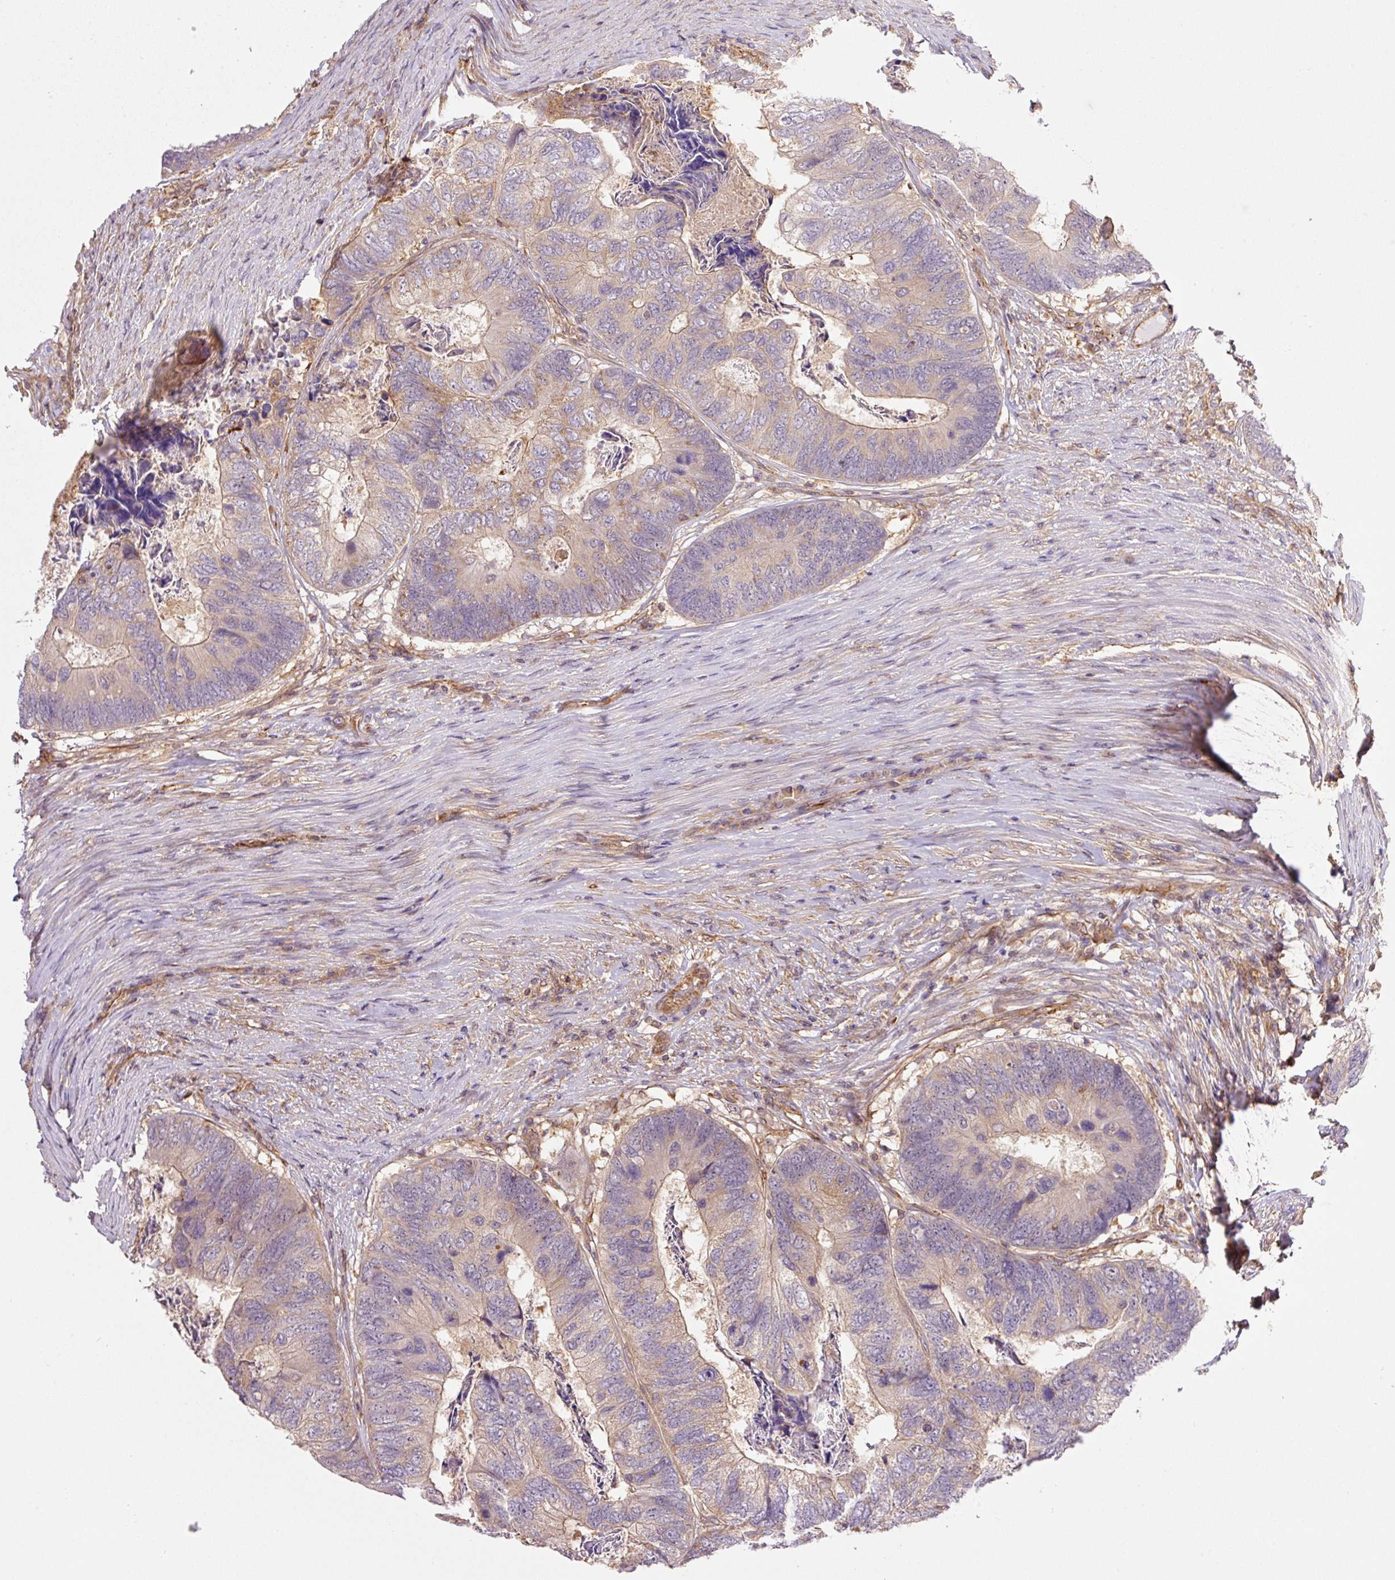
{"staining": {"intensity": "weak", "quantity": "25%-75%", "location": "cytoplasmic/membranous"}, "tissue": "colorectal cancer", "cell_type": "Tumor cells", "image_type": "cancer", "snomed": [{"axis": "morphology", "description": "Adenocarcinoma, NOS"}, {"axis": "topography", "description": "Colon"}], "caption": "There is low levels of weak cytoplasmic/membranous staining in tumor cells of colorectal cancer, as demonstrated by immunohistochemical staining (brown color).", "gene": "PCK2", "patient": {"sex": "female", "age": 67}}